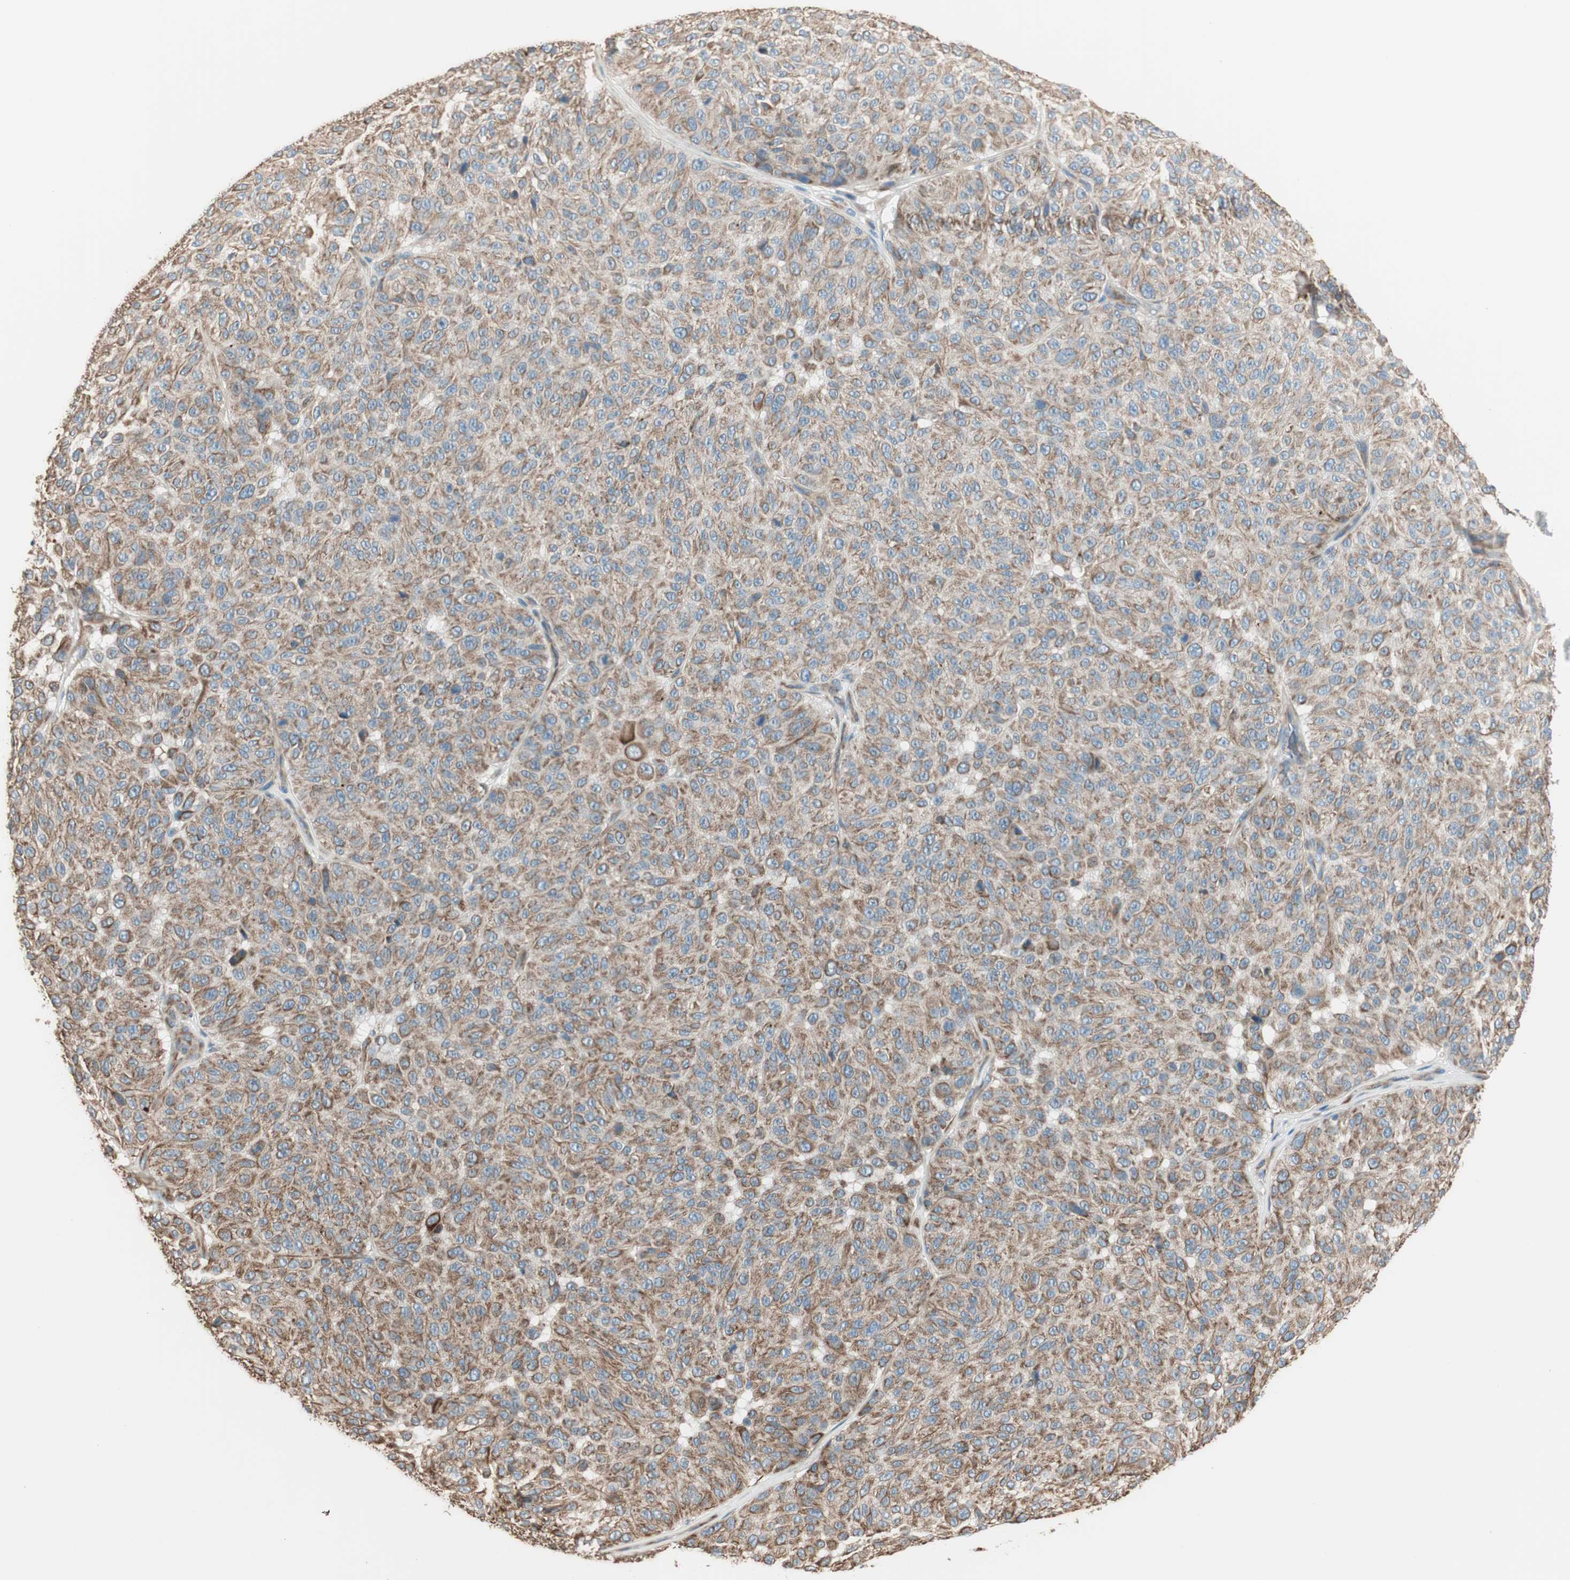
{"staining": {"intensity": "weak", "quantity": ">75%", "location": "cytoplasmic/membranous"}, "tissue": "melanoma", "cell_type": "Tumor cells", "image_type": "cancer", "snomed": [{"axis": "morphology", "description": "Malignant melanoma, NOS"}, {"axis": "topography", "description": "Skin"}], "caption": "IHC of human melanoma demonstrates low levels of weak cytoplasmic/membranous staining in approximately >75% of tumor cells. (brown staining indicates protein expression, while blue staining denotes nuclei).", "gene": "SRCIN1", "patient": {"sex": "female", "age": 46}}